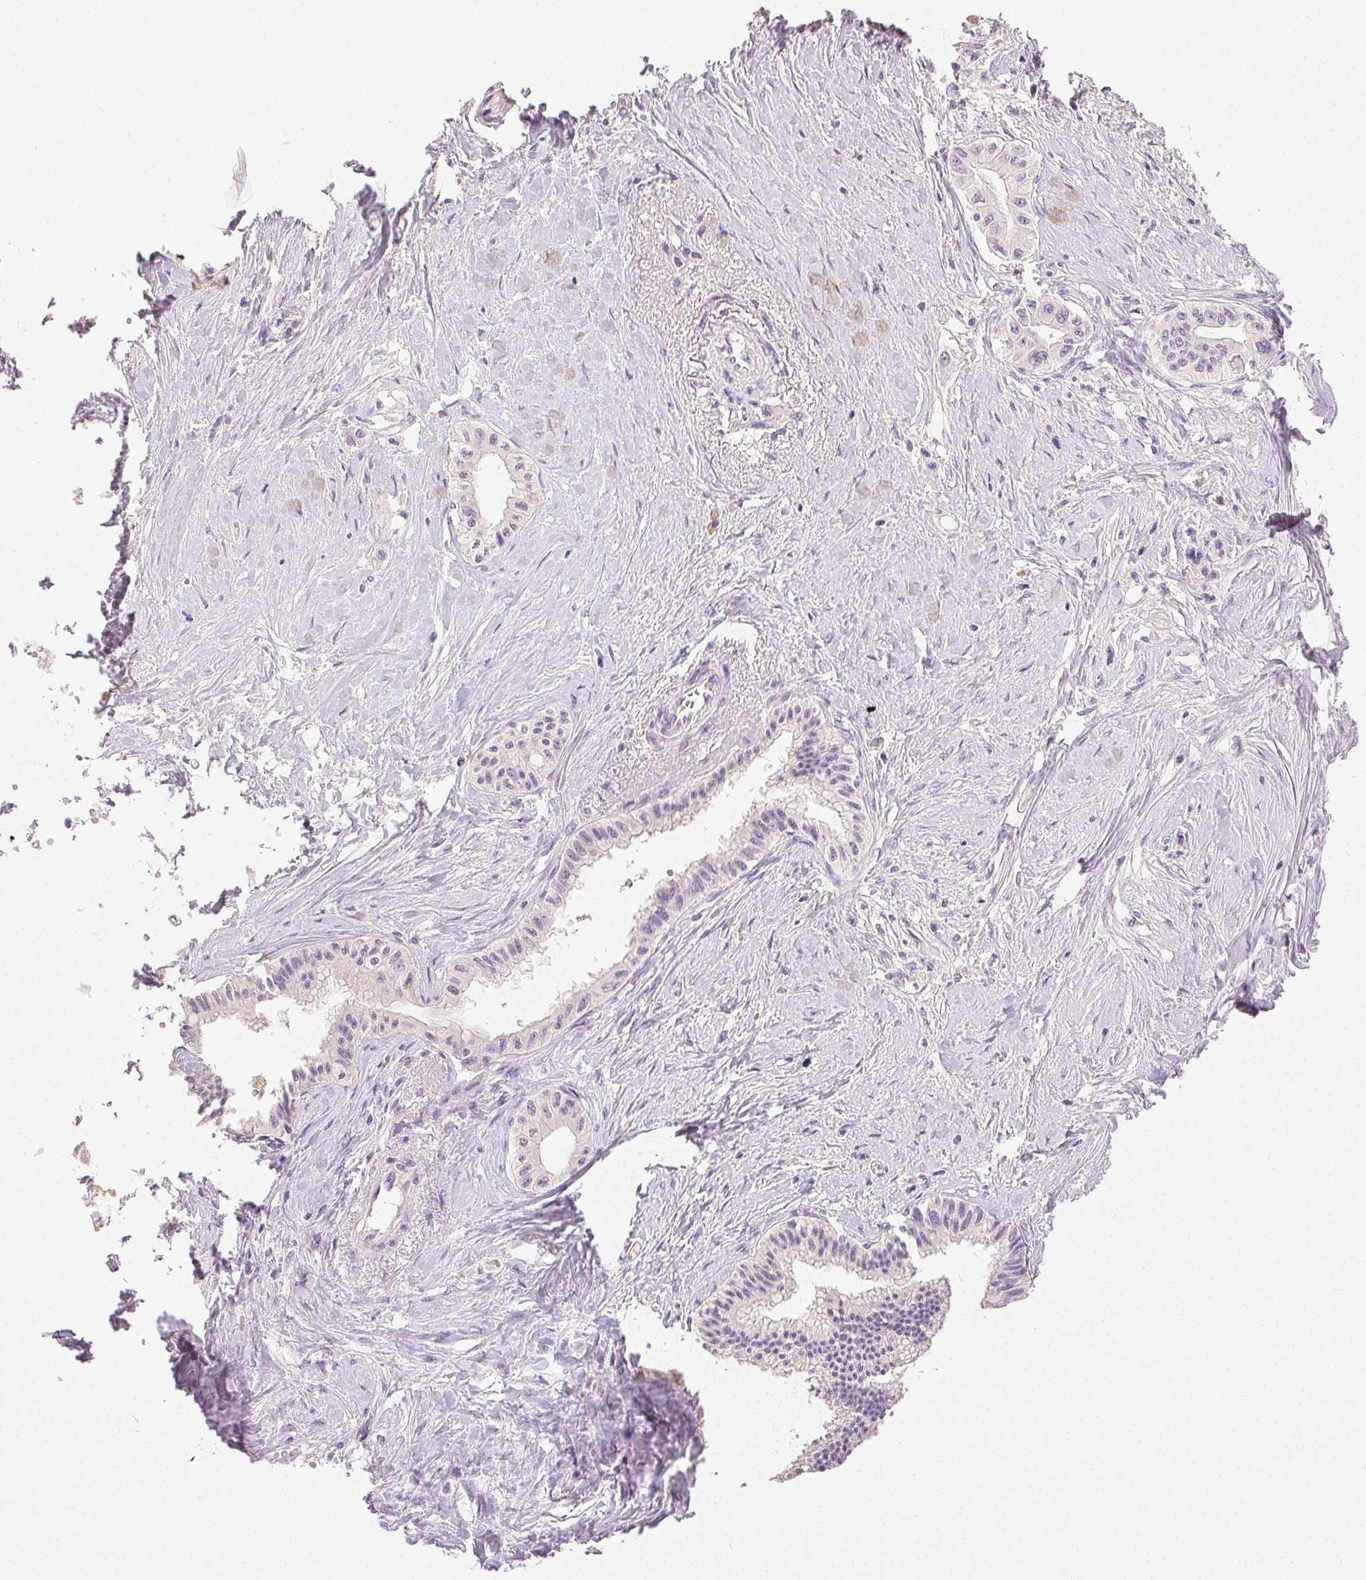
{"staining": {"intensity": "negative", "quantity": "none", "location": "none"}, "tissue": "pancreatic cancer", "cell_type": "Tumor cells", "image_type": "cancer", "snomed": [{"axis": "morphology", "description": "Adenocarcinoma, NOS"}, {"axis": "topography", "description": "Pancreas"}], "caption": "The image reveals no significant staining in tumor cells of adenocarcinoma (pancreatic).", "gene": "PLCB1", "patient": {"sex": "male", "age": 71}}